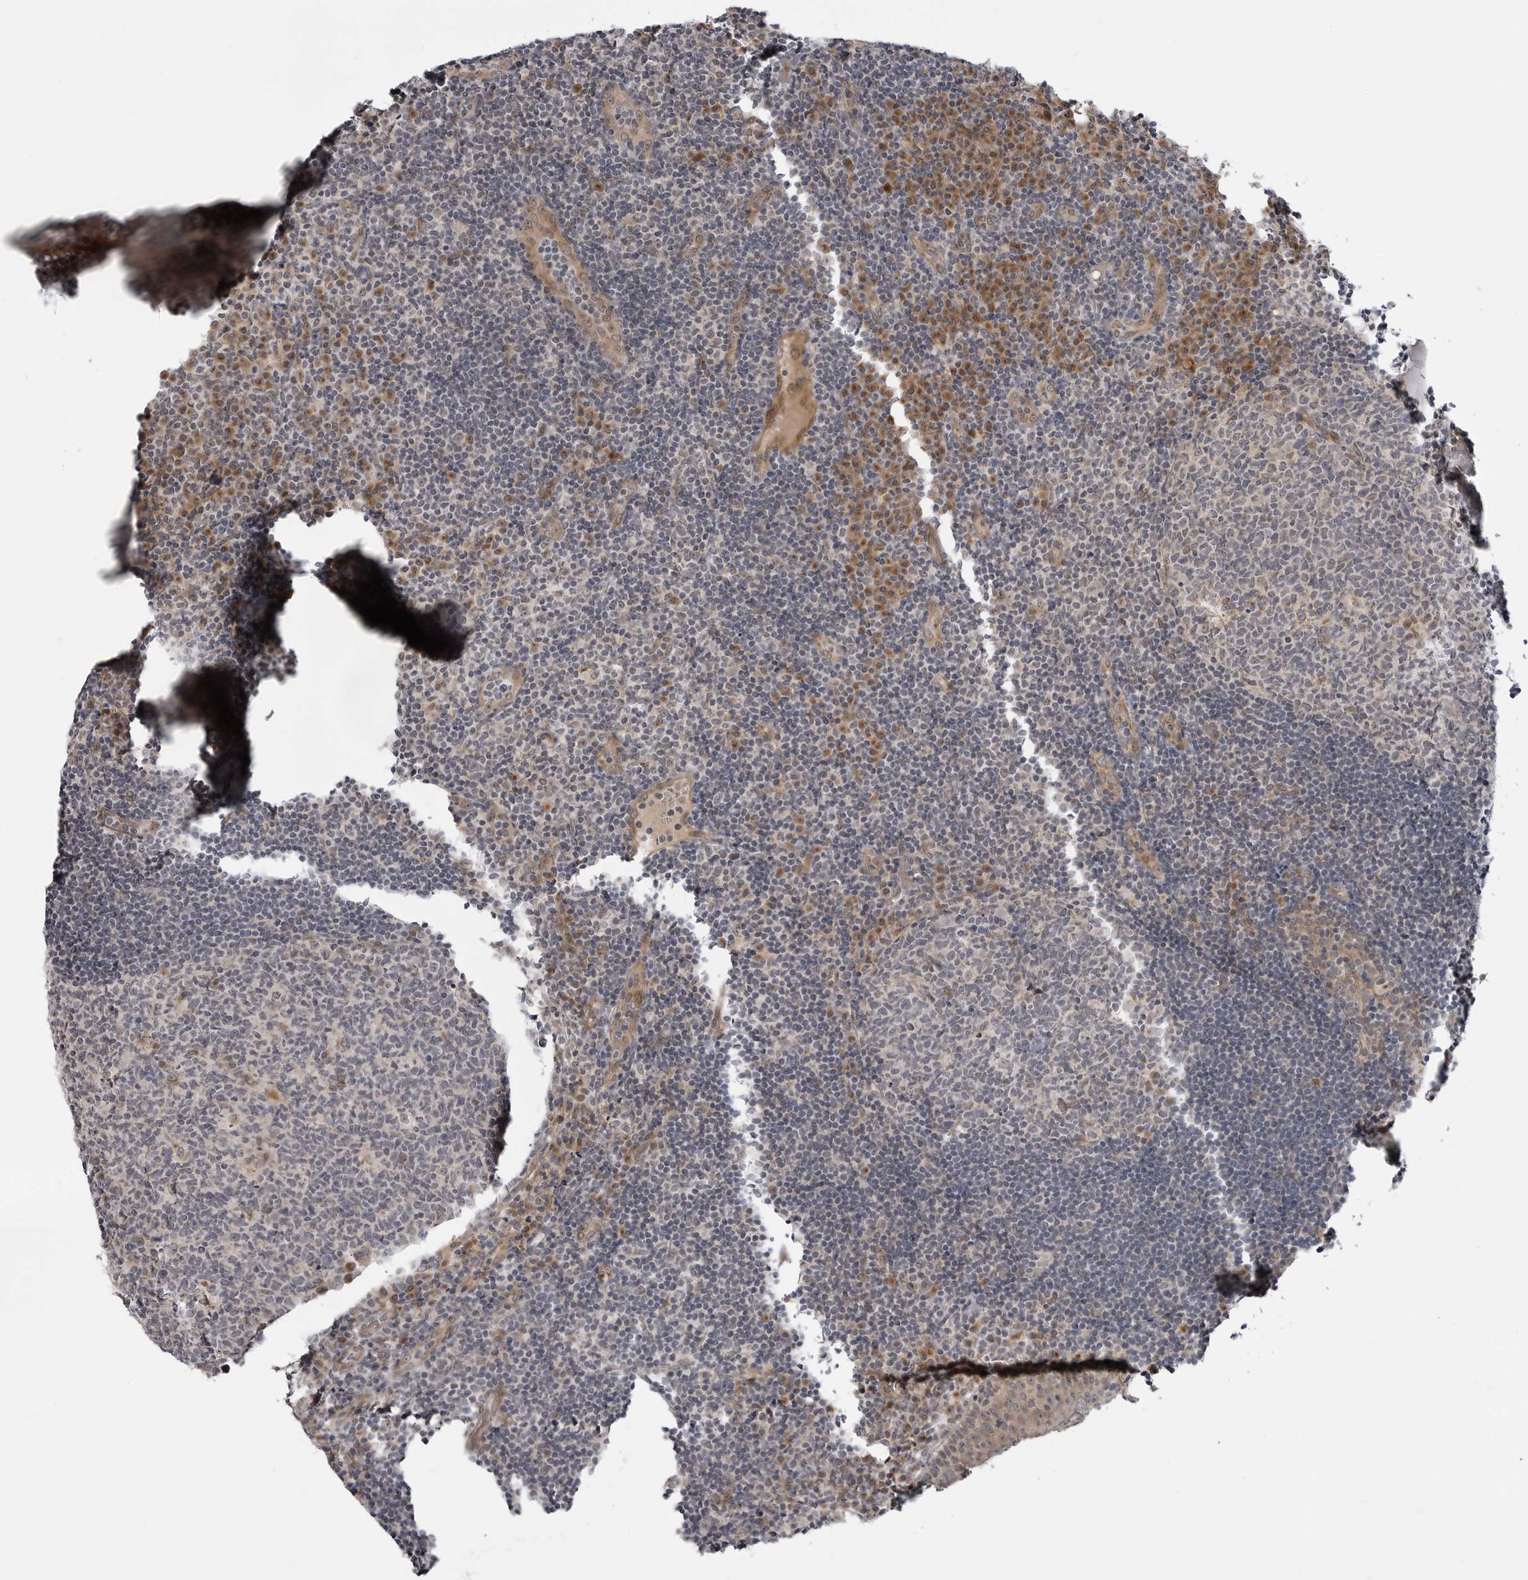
{"staining": {"intensity": "moderate", "quantity": "<25%", "location": "cytoplasmic/membranous"}, "tissue": "tonsil", "cell_type": "Germinal center cells", "image_type": "normal", "snomed": [{"axis": "morphology", "description": "Normal tissue, NOS"}, {"axis": "topography", "description": "Tonsil"}], "caption": "High-power microscopy captured an IHC histopathology image of benign tonsil, revealing moderate cytoplasmic/membranous expression in approximately <25% of germinal center cells. (IHC, brightfield microscopy, high magnification).", "gene": "LRRC45", "patient": {"sex": "female", "age": 40}}